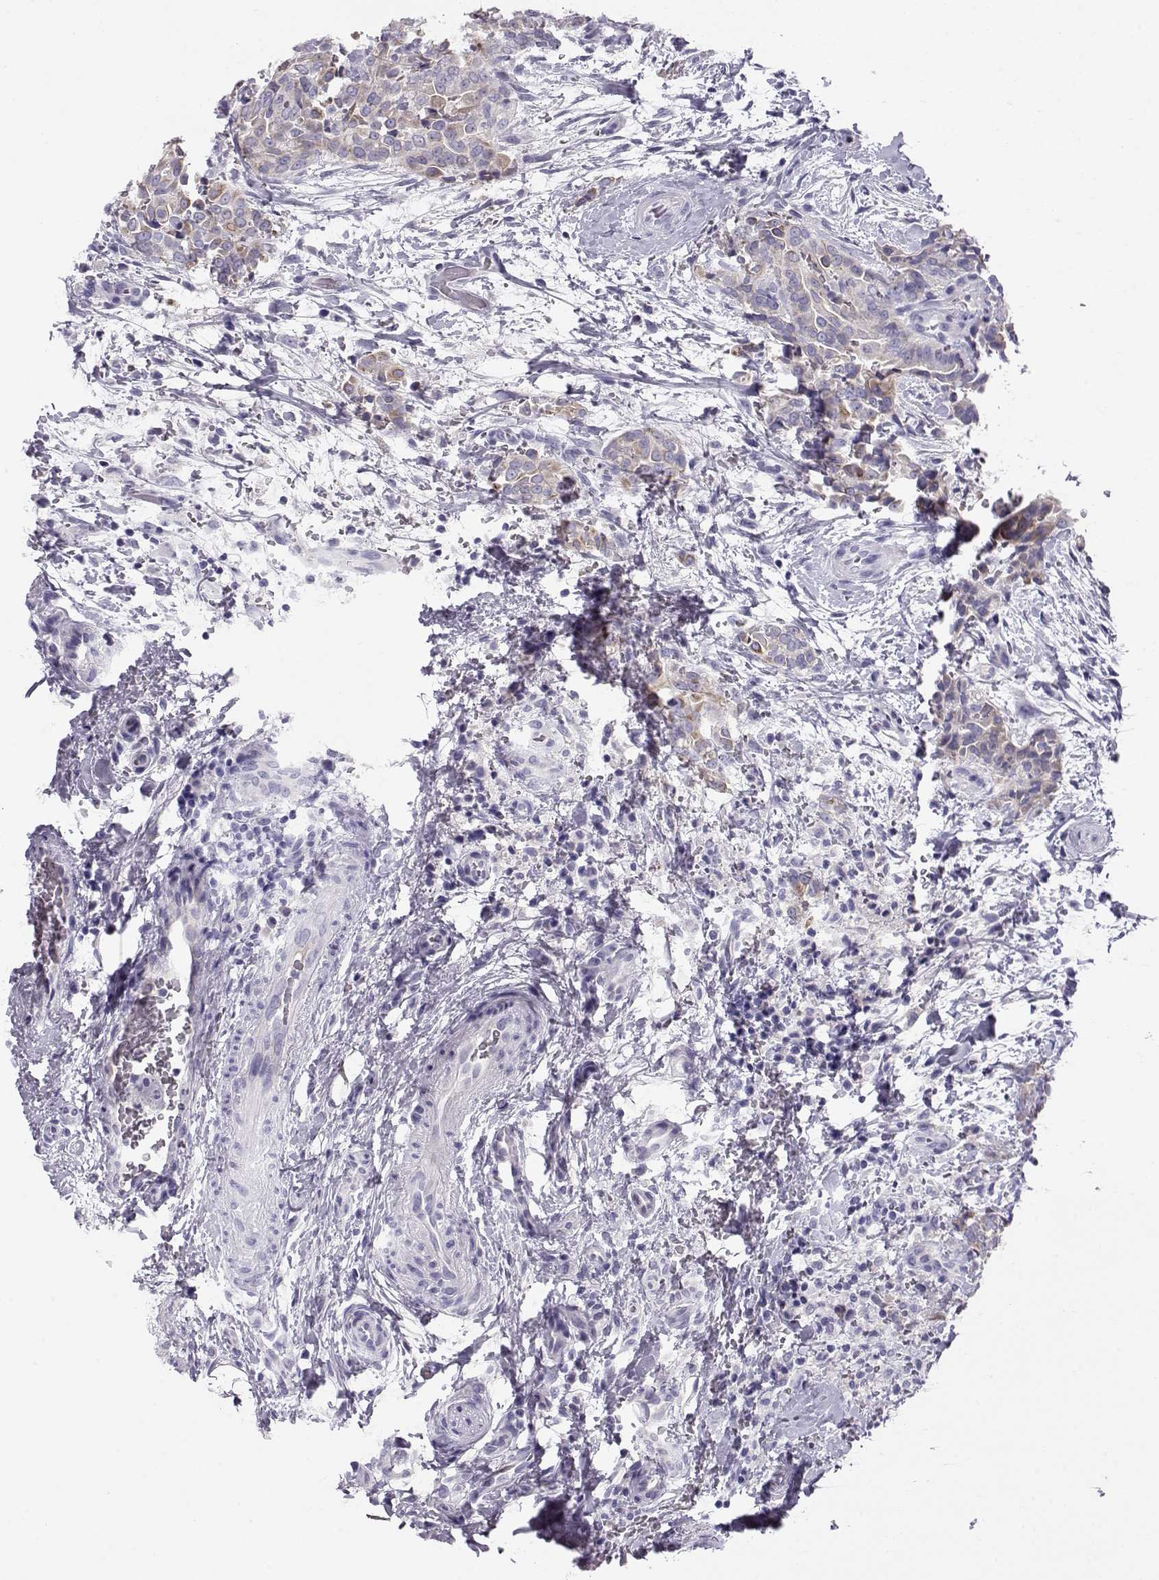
{"staining": {"intensity": "negative", "quantity": "none", "location": "none"}, "tissue": "thyroid cancer", "cell_type": "Tumor cells", "image_type": "cancer", "snomed": [{"axis": "morphology", "description": "Papillary adenocarcinoma, NOS"}, {"axis": "topography", "description": "Thyroid gland"}], "caption": "IHC of papillary adenocarcinoma (thyroid) displays no positivity in tumor cells.", "gene": "GPR26", "patient": {"sex": "male", "age": 61}}